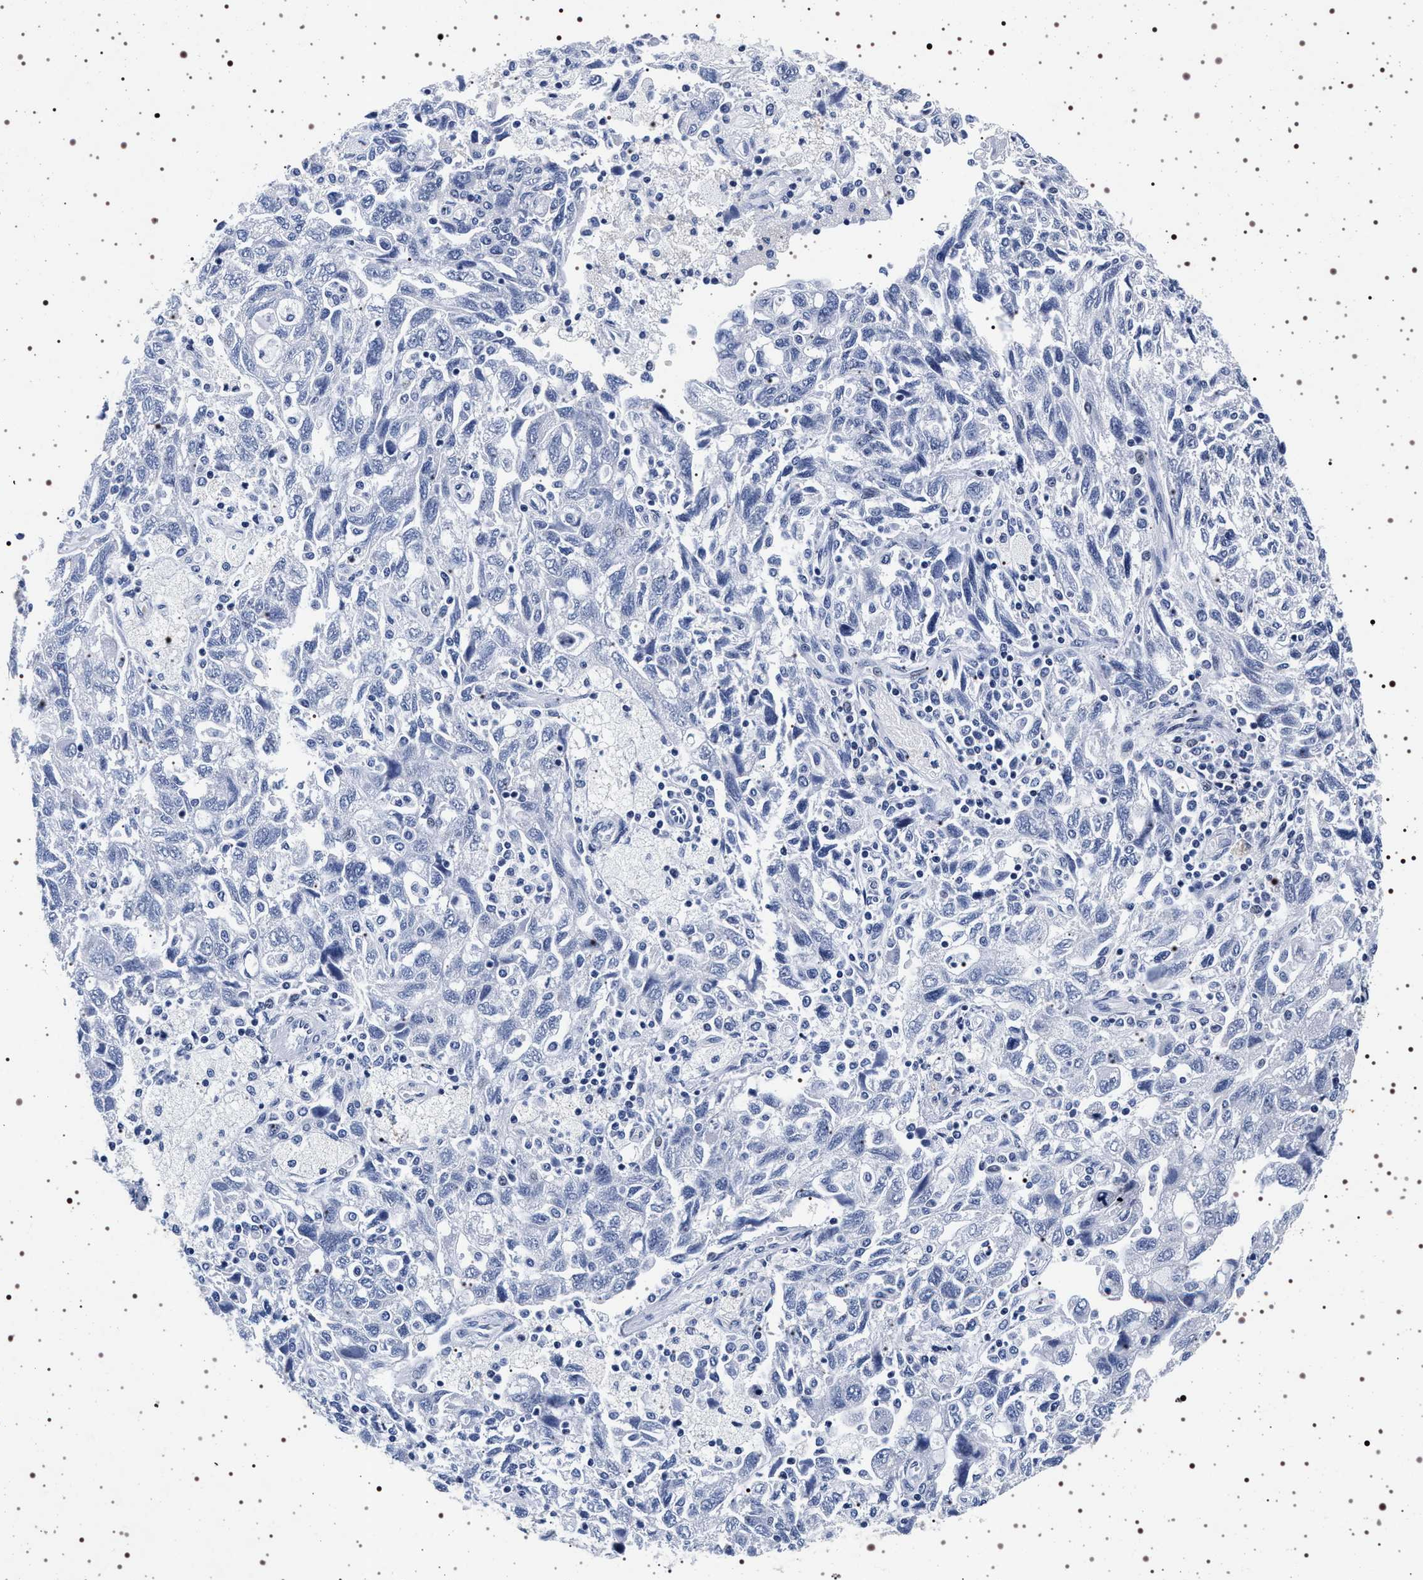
{"staining": {"intensity": "negative", "quantity": "none", "location": "none"}, "tissue": "ovarian cancer", "cell_type": "Tumor cells", "image_type": "cancer", "snomed": [{"axis": "morphology", "description": "Carcinoma, NOS"}, {"axis": "morphology", "description": "Cystadenocarcinoma, serous, NOS"}, {"axis": "topography", "description": "Ovary"}], "caption": "A high-resolution micrograph shows immunohistochemistry staining of ovarian serous cystadenocarcinoma, which shows no significant staining in tumor cells.", "gene": "SYN1", "patient": {"sex": "female", "age": 69}}